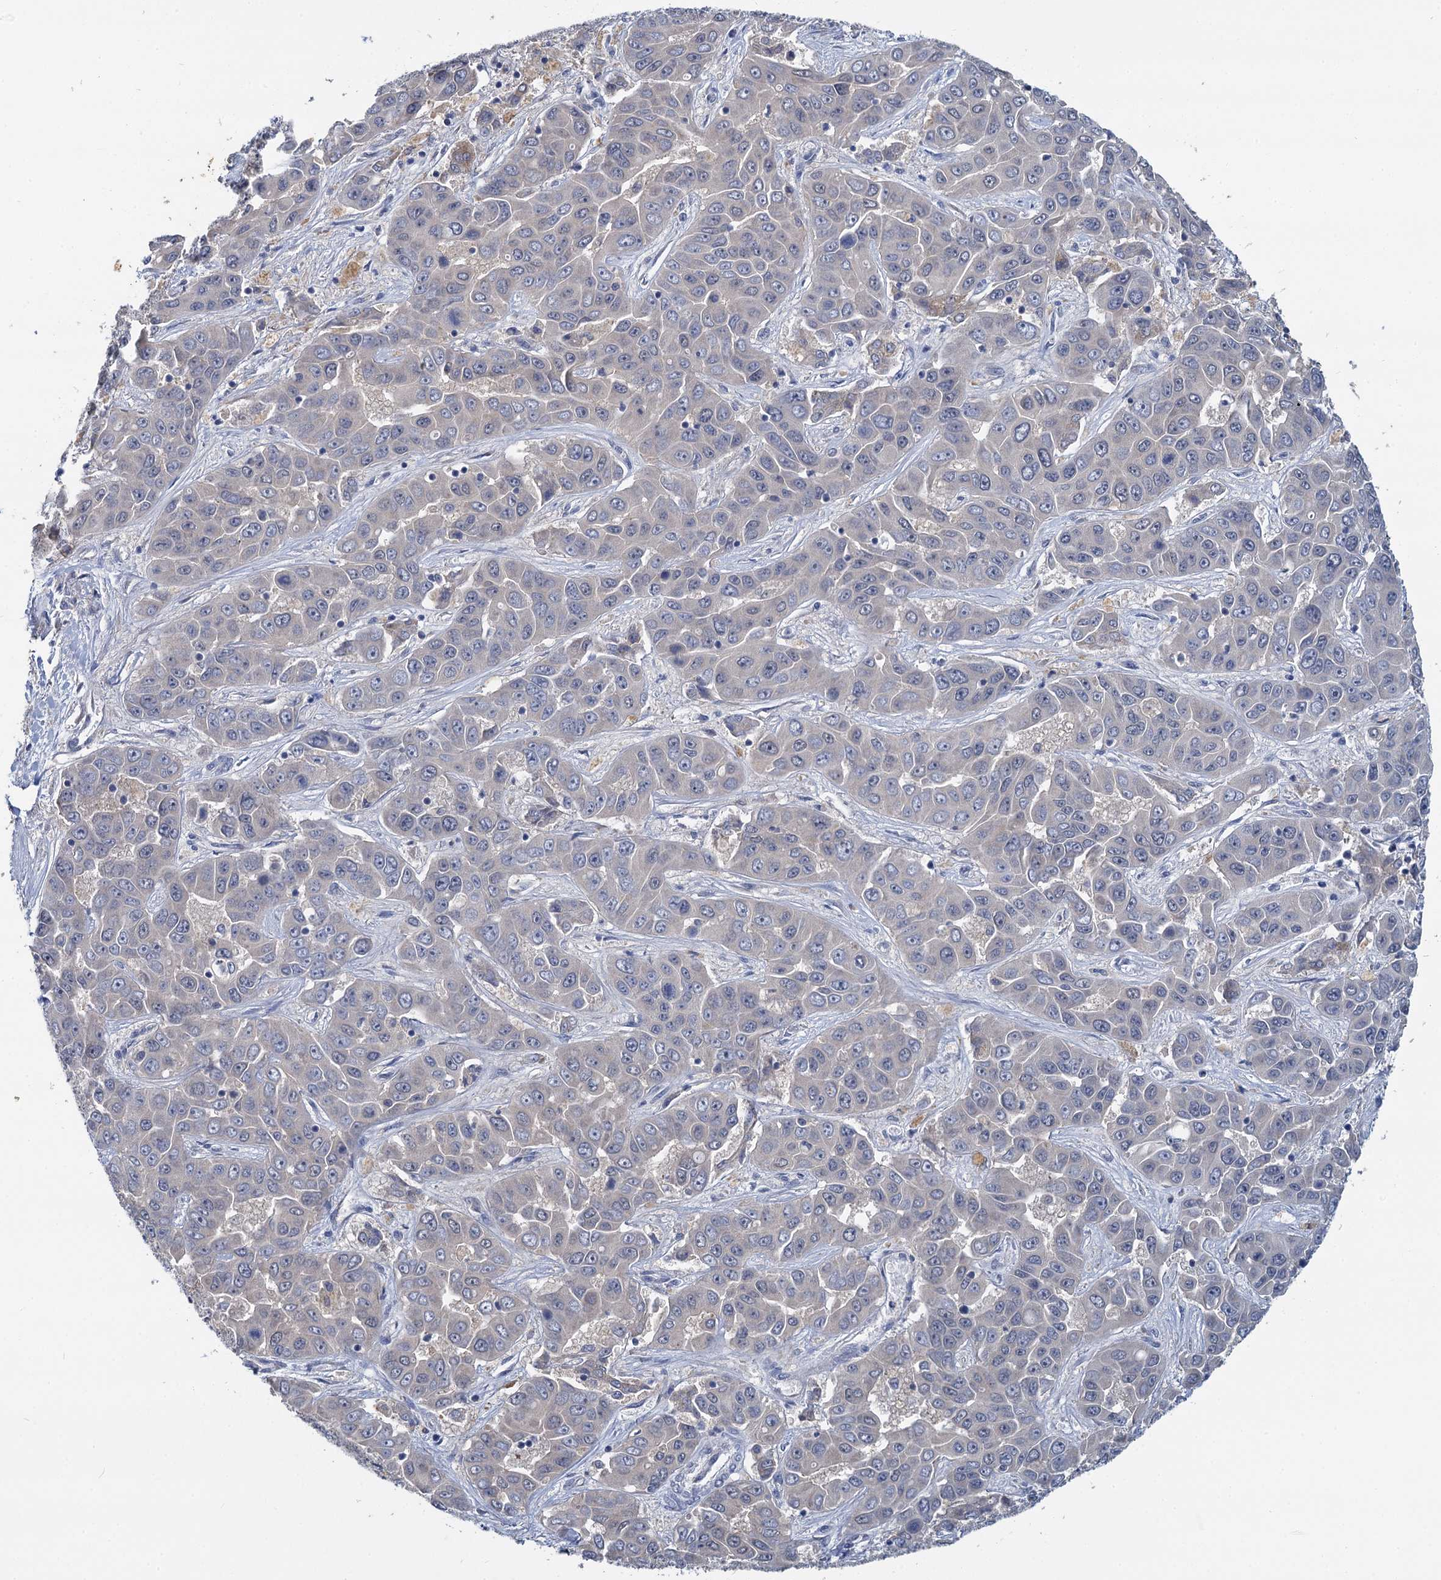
{"staining": {"intensity": "negative", "quantity": "none", "location": "none"}, "tissue": "liver cancer", "cell_type": "Tumor cells", "image_type": "cancer", "snomed": [{"axis": "morphology", "description": "Cholangiocarcinoma"}, {"axis": "topography", "description": "Liver"}], "caption": "Cholangiocarcinoma (liver) was stained to show a protein in brown. There is no significant positivity in tumor cells.", "gene": "ANKRD42", "patient": {"sex": "female", "age": 52}}